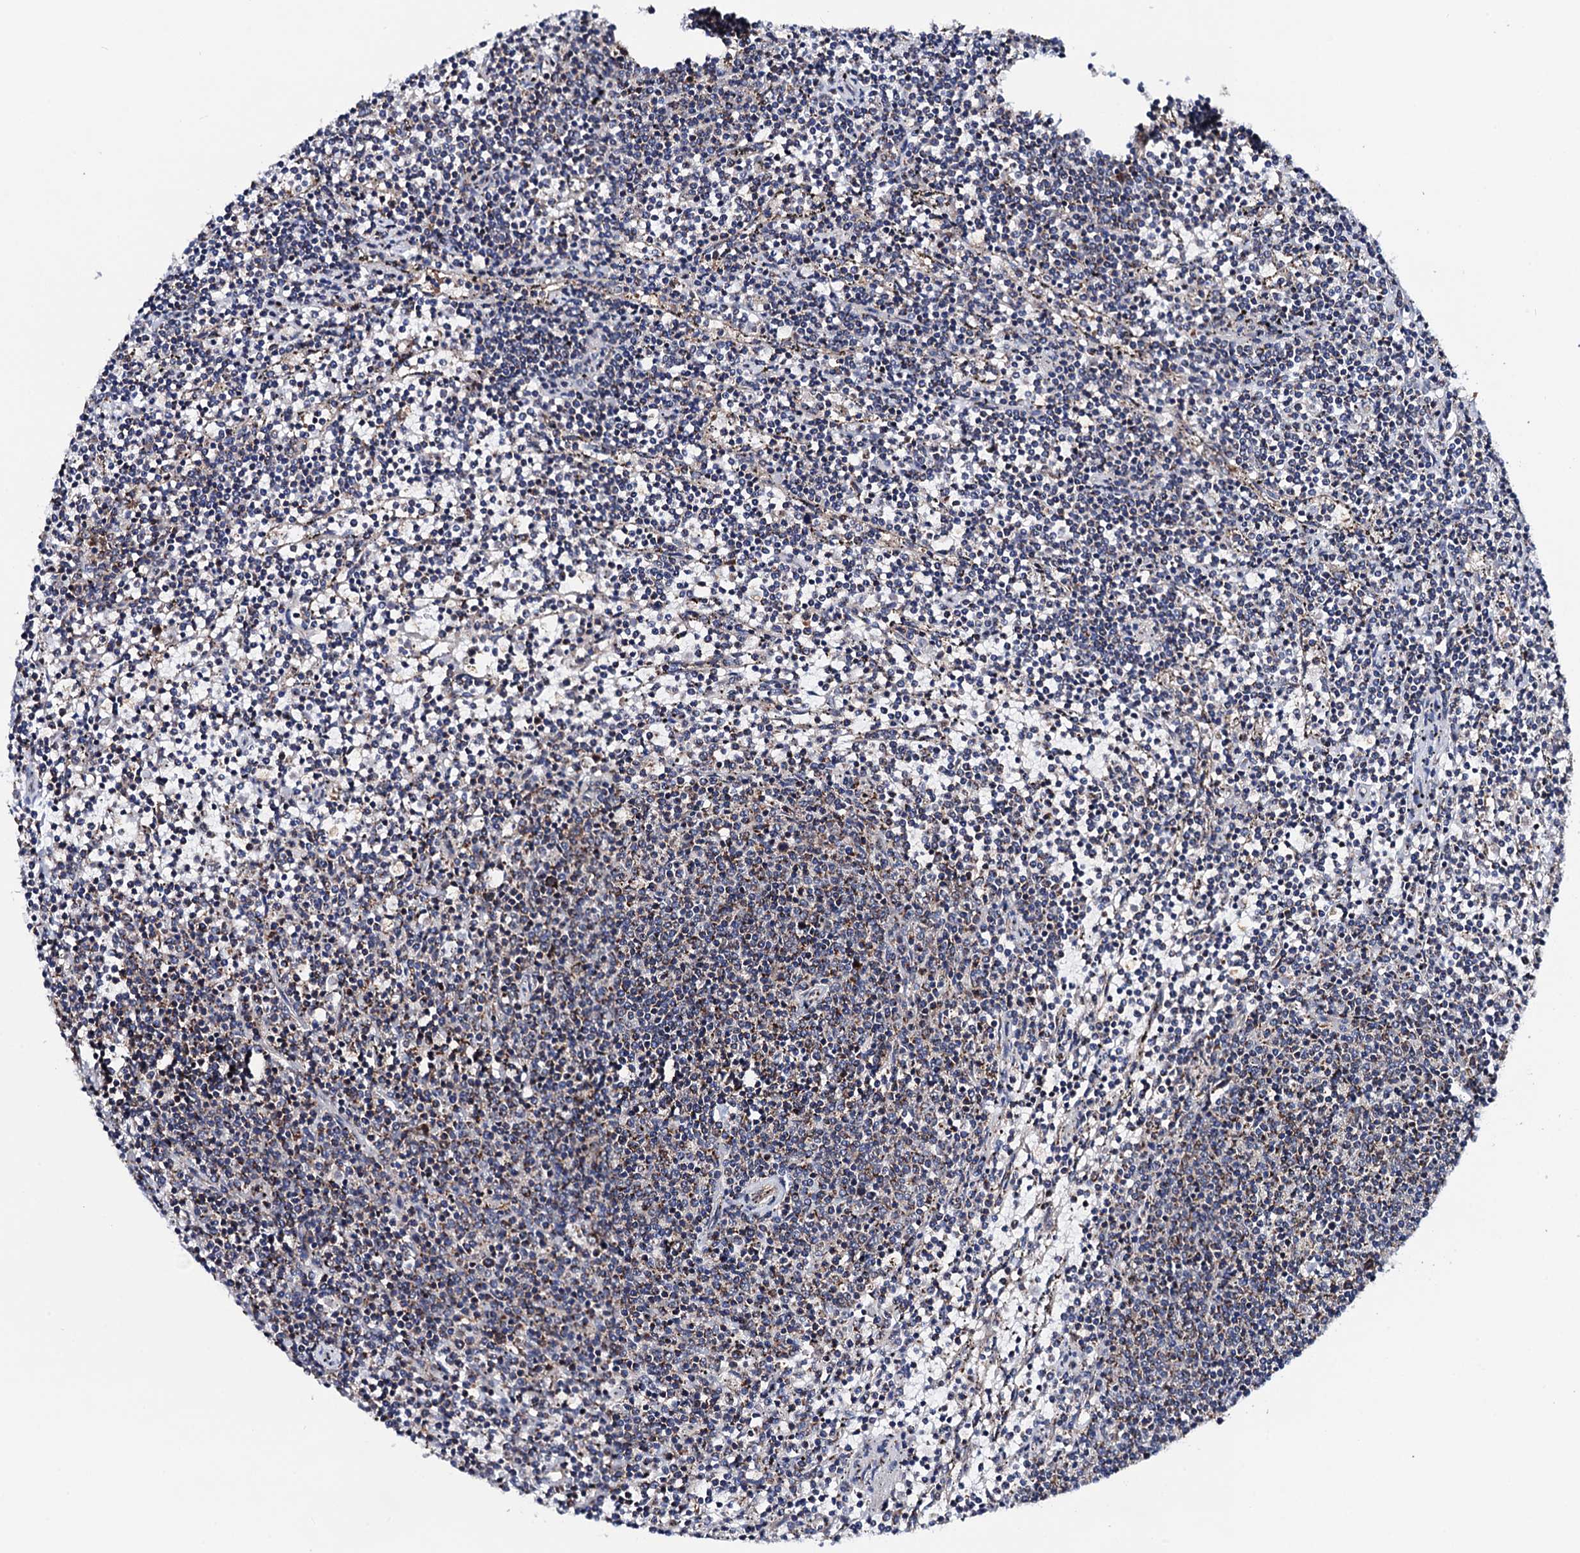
{"staining": {"intensity": "weak", "quantity": "25%-75%", "location": "cytoplasmic/membranous"}, "tissue": "lymphoma", "cell_type": "Tumor cells", "image_type": "cancer", "snomed": [{"axis": "morphology", "description": "Malignant lymphoma, non-Hodgkin's type, Low grade"}, {"axis": "topography", "description": "Spleen"}], "caption": "Immunohistochemistry (IHC) of human low-grade malignant lymphoma, non-Hodgkin's type displays low levels of weak cytoplasmic/membranous expression in about 25%-75% of tumor cells.", "gene": "PTCD3", "patient": {"sex": "female", "age": 50}}